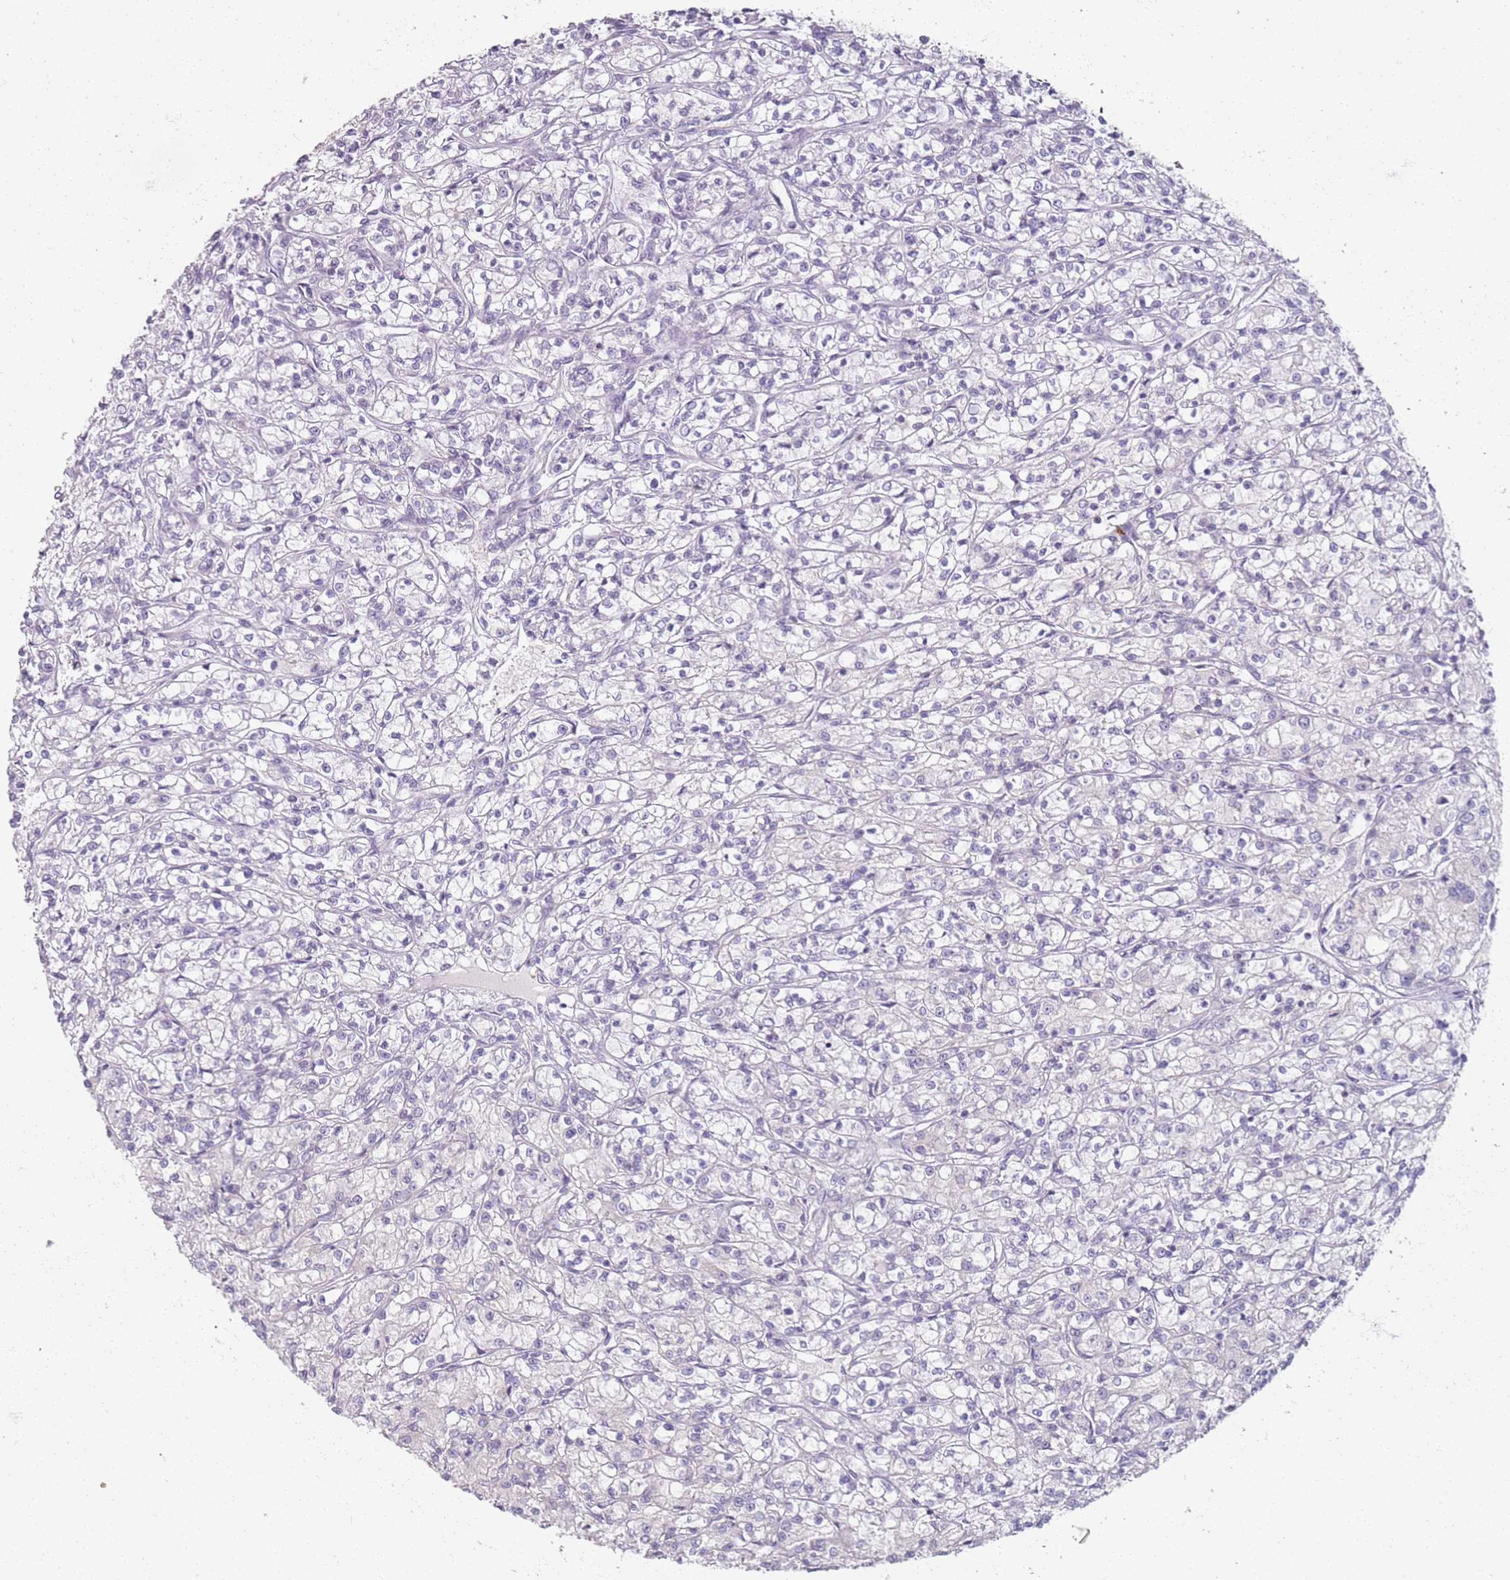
{"staining": {"intensity": "negative", "quantity": "none", "location": "none"}, "tissue": "renal cancer", "cell_type": "Tumor cells", "image_type": "cancer", "snomed": [{"axis": "morphology", "description": "Adenocarcinoma, NOS"}, {"axis": "topography", "description": "Kidney"}], "caption": "Immunohistochemistry (IHC) of renal cancer reveals no staining in tumor cells.", "gene": "CD40LG", "patient": {"sex": "female", "age": 59}}